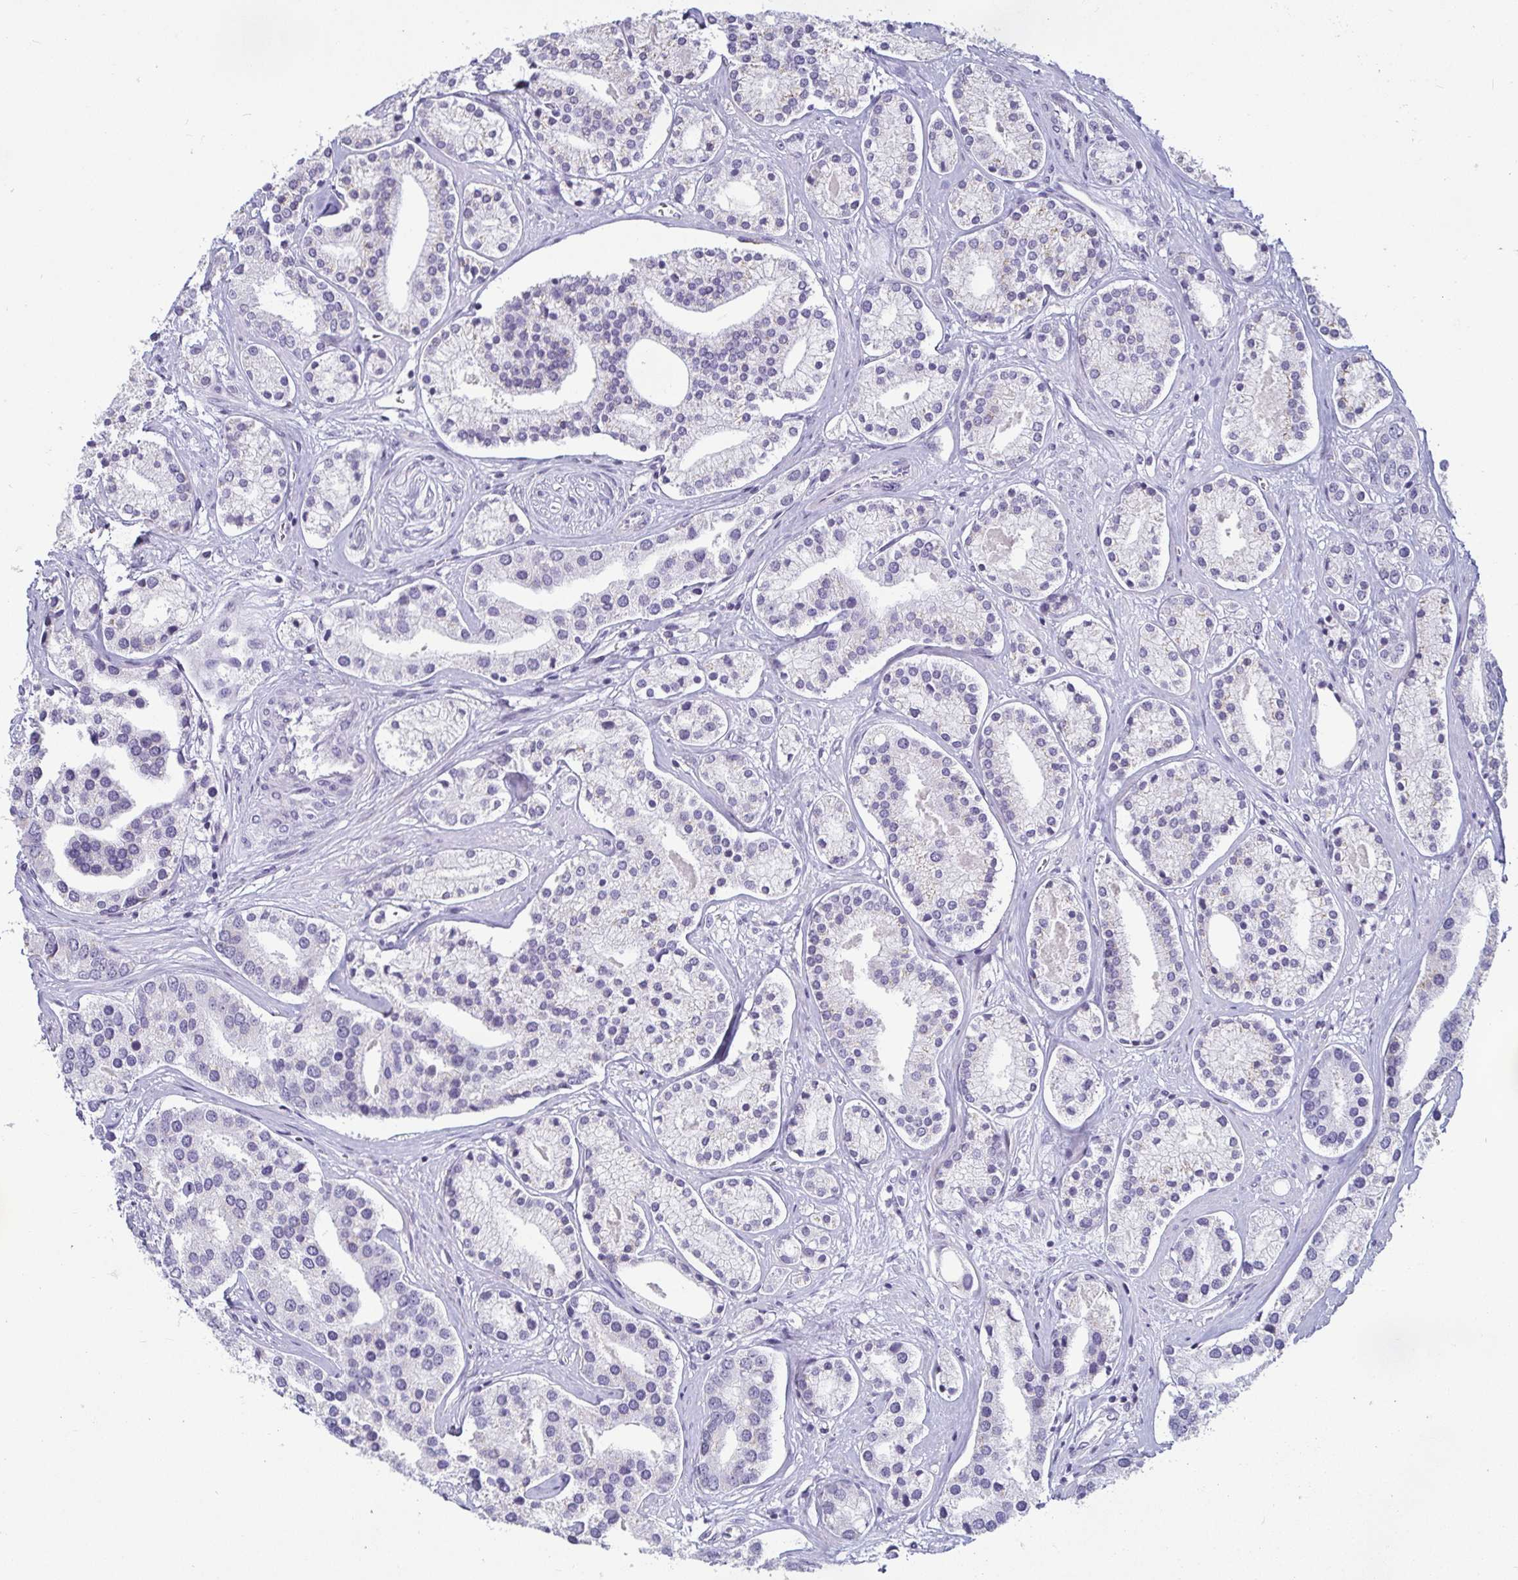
{"staining": {"intensity": "negative", "quantity": "none", "location": "none"}, "tissue": "prostate cancer", "cell_type": "Tumor cells", "image_type": "cancer", "snomed": [{"axis": "morphology", "description": "Adenocarcinoma, High grade"}, {"axis": "topography", "description": "Prostate"}], "caption": "DAB (3,3'-diaminobenzidine) immunohistochemical staining of prostate cancer displays no significant staining in tumor cells. The staining was performed using DAB to visualize the protein expression in brown, while the nuclei were stained in blue with hematoxylin (Magnification: 20x).", "gene": "CR2", "patient": {"sex": "male", "age": 58}}